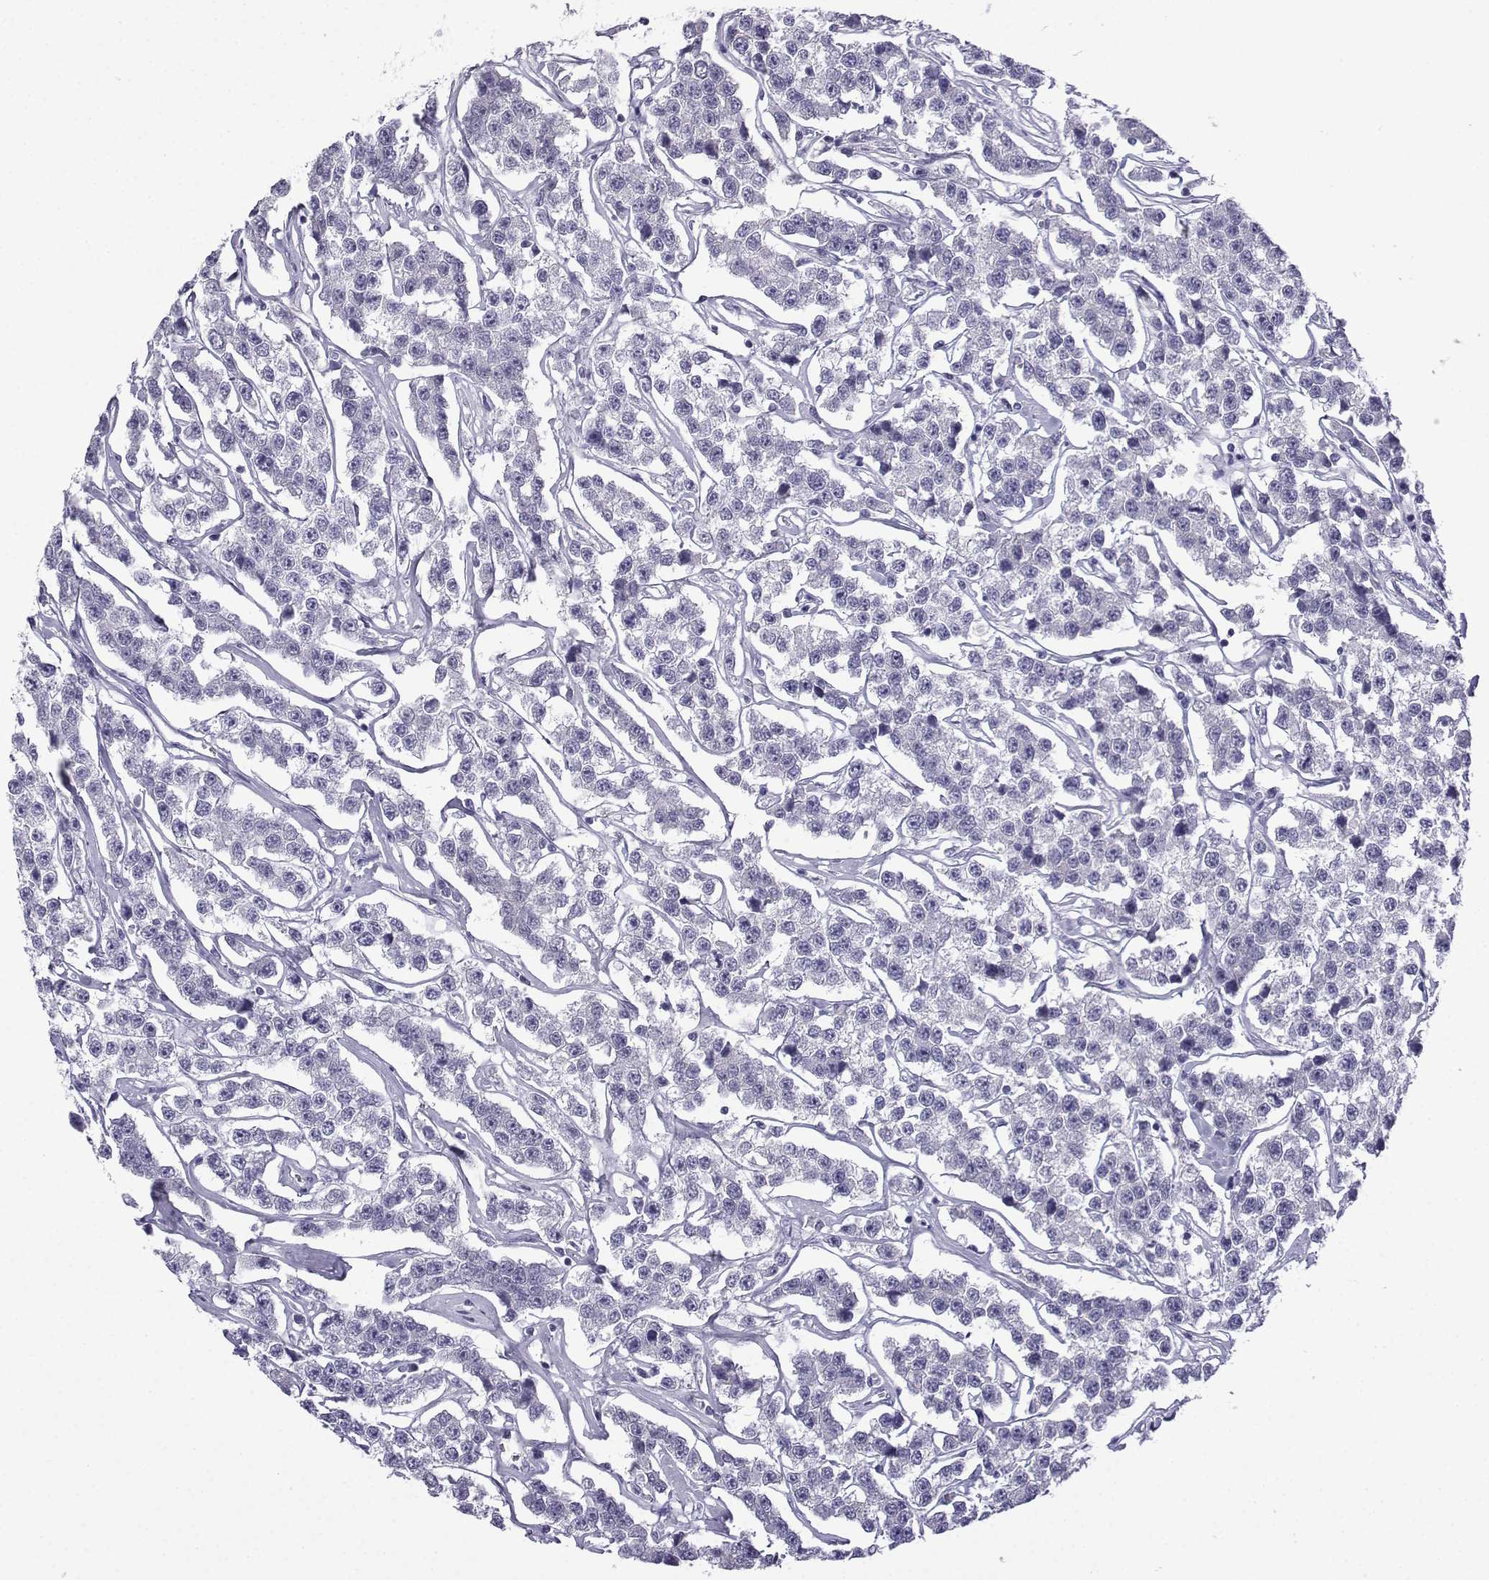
{"staining": {"intensity": "negative", "quantity": "none", "location": "none"}, "tissue": "testis cancer", "cell_type": "Tumor cells", "image_type": "cancer", "snomed": [{"axis": "morphology", "description": "Seminoma, NOS"}, {"axis": "topography", "description": "Testis"}], "caption": "This is a image of IHC staining of testis seminoma, which shows no staining in tumor cells.", "gene": "ACRBP", "patient": {"sex": "male", "age": 59}}